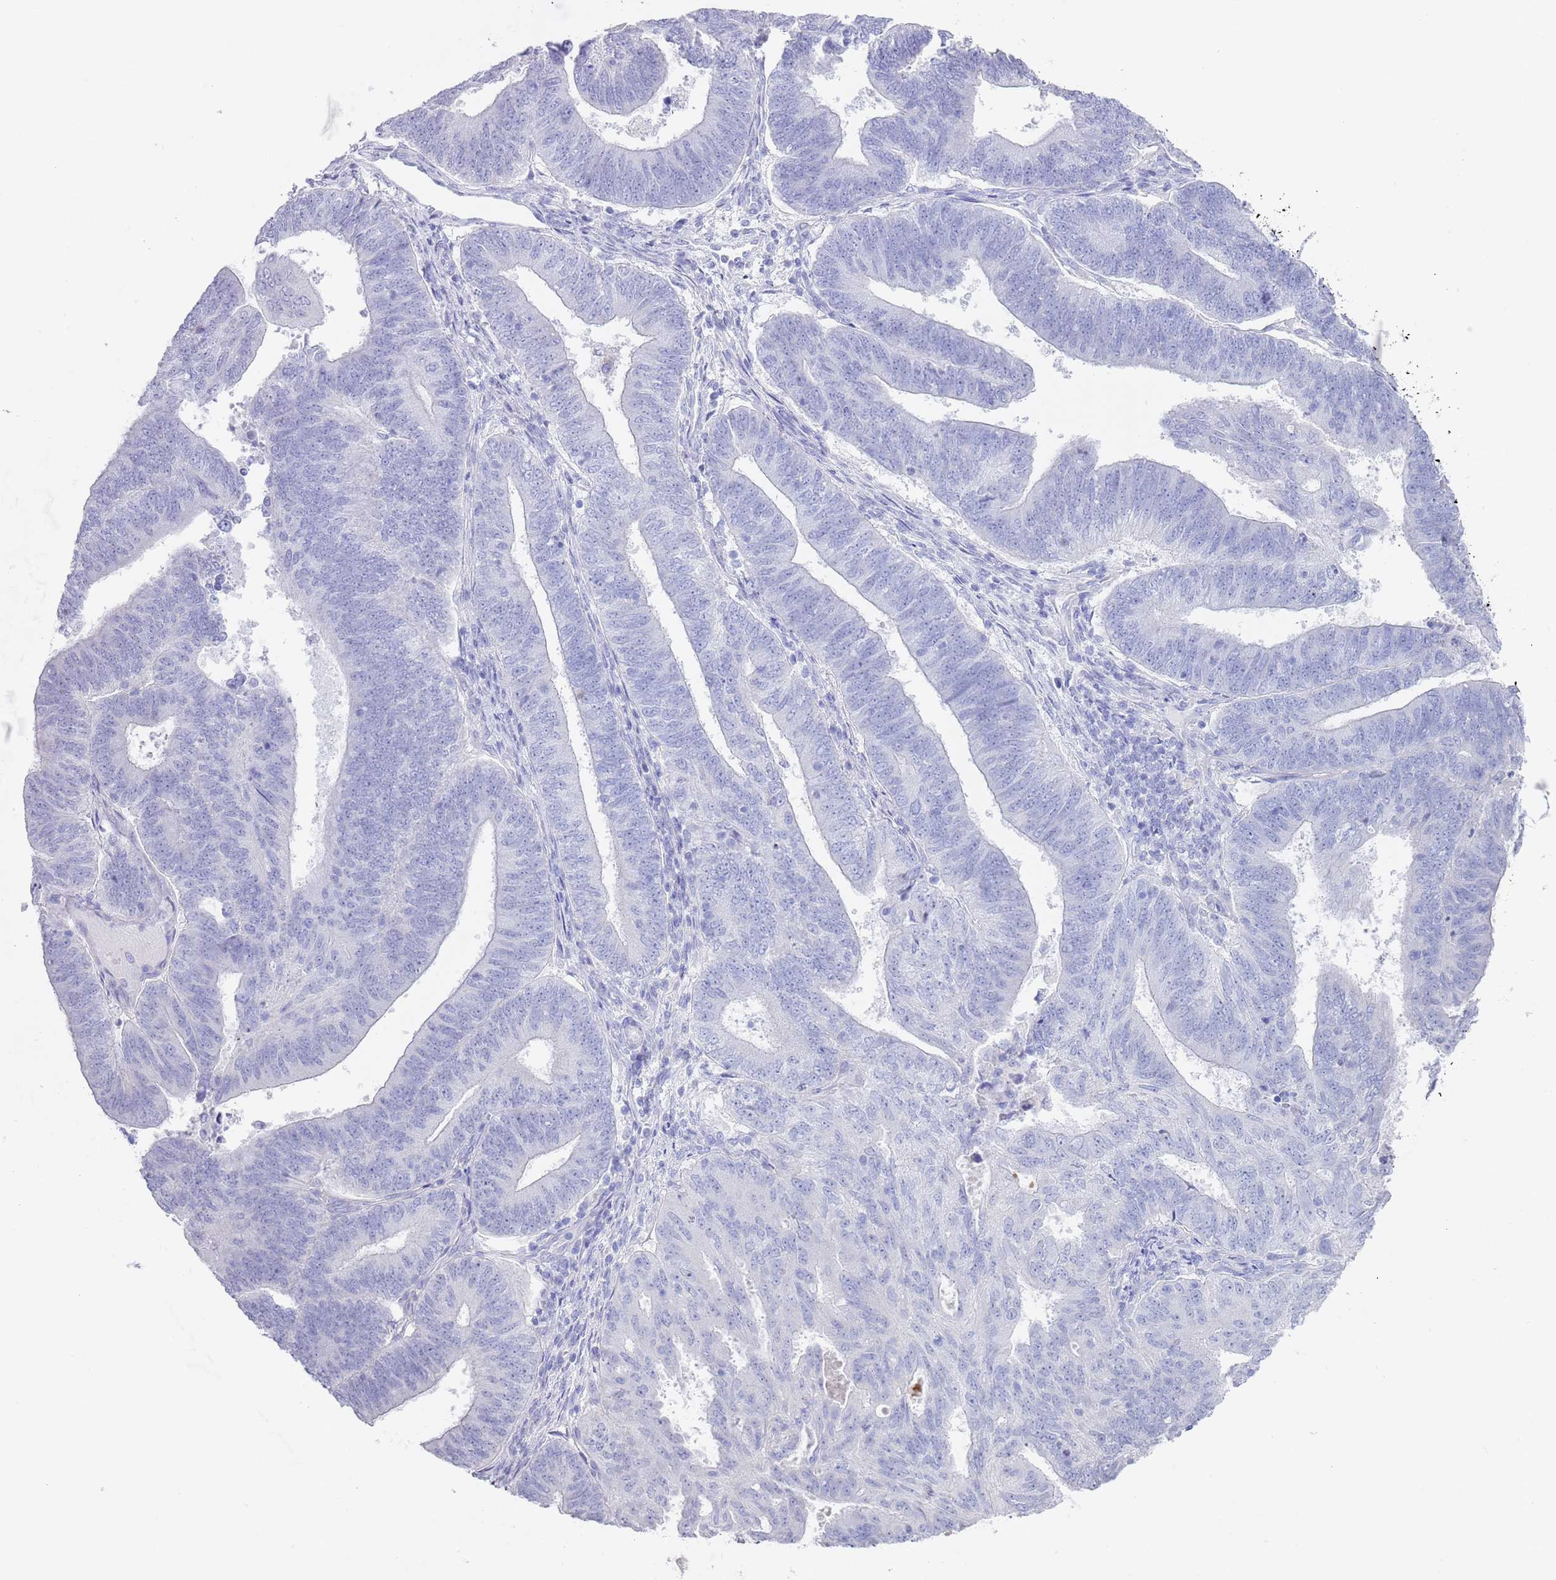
{"staining": {"intensity": "negative", "quantity": "none", "location": "none"}, "tissue": "endometrial cancer", "cell_type": "Tumor cells", "image_type": "cancer", "snomed": [{"axis": "morphology", "description": "Adenocarcinoma, NOS"}, {"axis": "topography", "description": "Endometrium"}], "caption": "DAB (3,3'-diaminobenzidine) immunohistochemical staining of adenocarcinoma (endometrial) shows no significant positivity in tumor cells.", "gene": "CPXM2", "patient": {"sex": "female", "age": 70}}